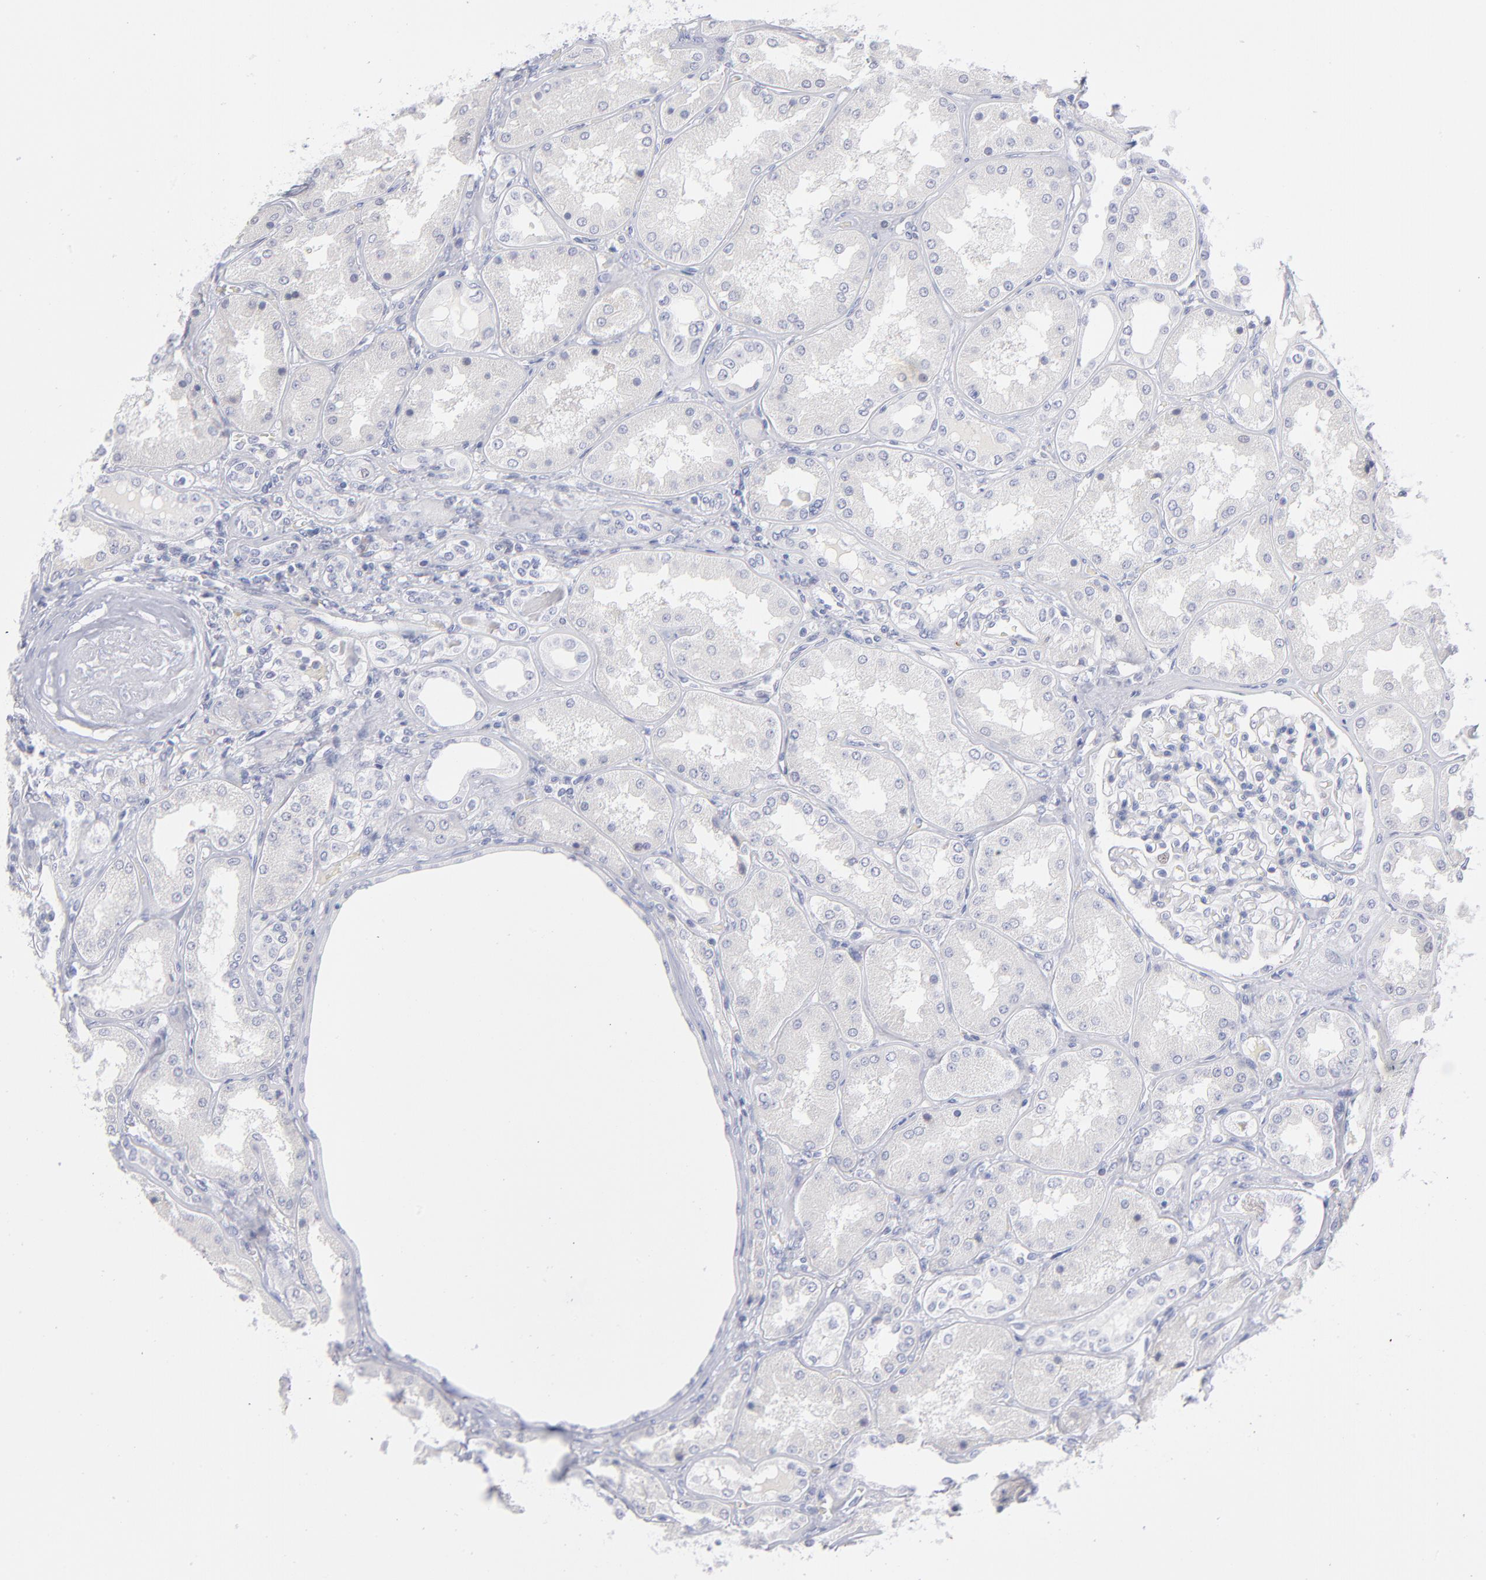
{"staining": {"intensity": "negative", "quantity": "none", "location": "none"}, "tissue": "kidney", "cell_type": "Cells in glomeruli", "image_type": "normal", "snomed": [{"axis": "morphology", "description": "Normal tissue, NOS"}, {"axis": "topography", "description": "Kidney"}], "caption": "Cells in glomeruli show no significant expression in benign kidney. The staining was performed using DAB (3,3'-diaminobenzidine) to visualize the protein expression in brown, while the nuclei were stained in blue with hematoxylin (Magnification: 20x).", "gene": "MTHFD2", "patient": {"sex": "female", "age": 56}}